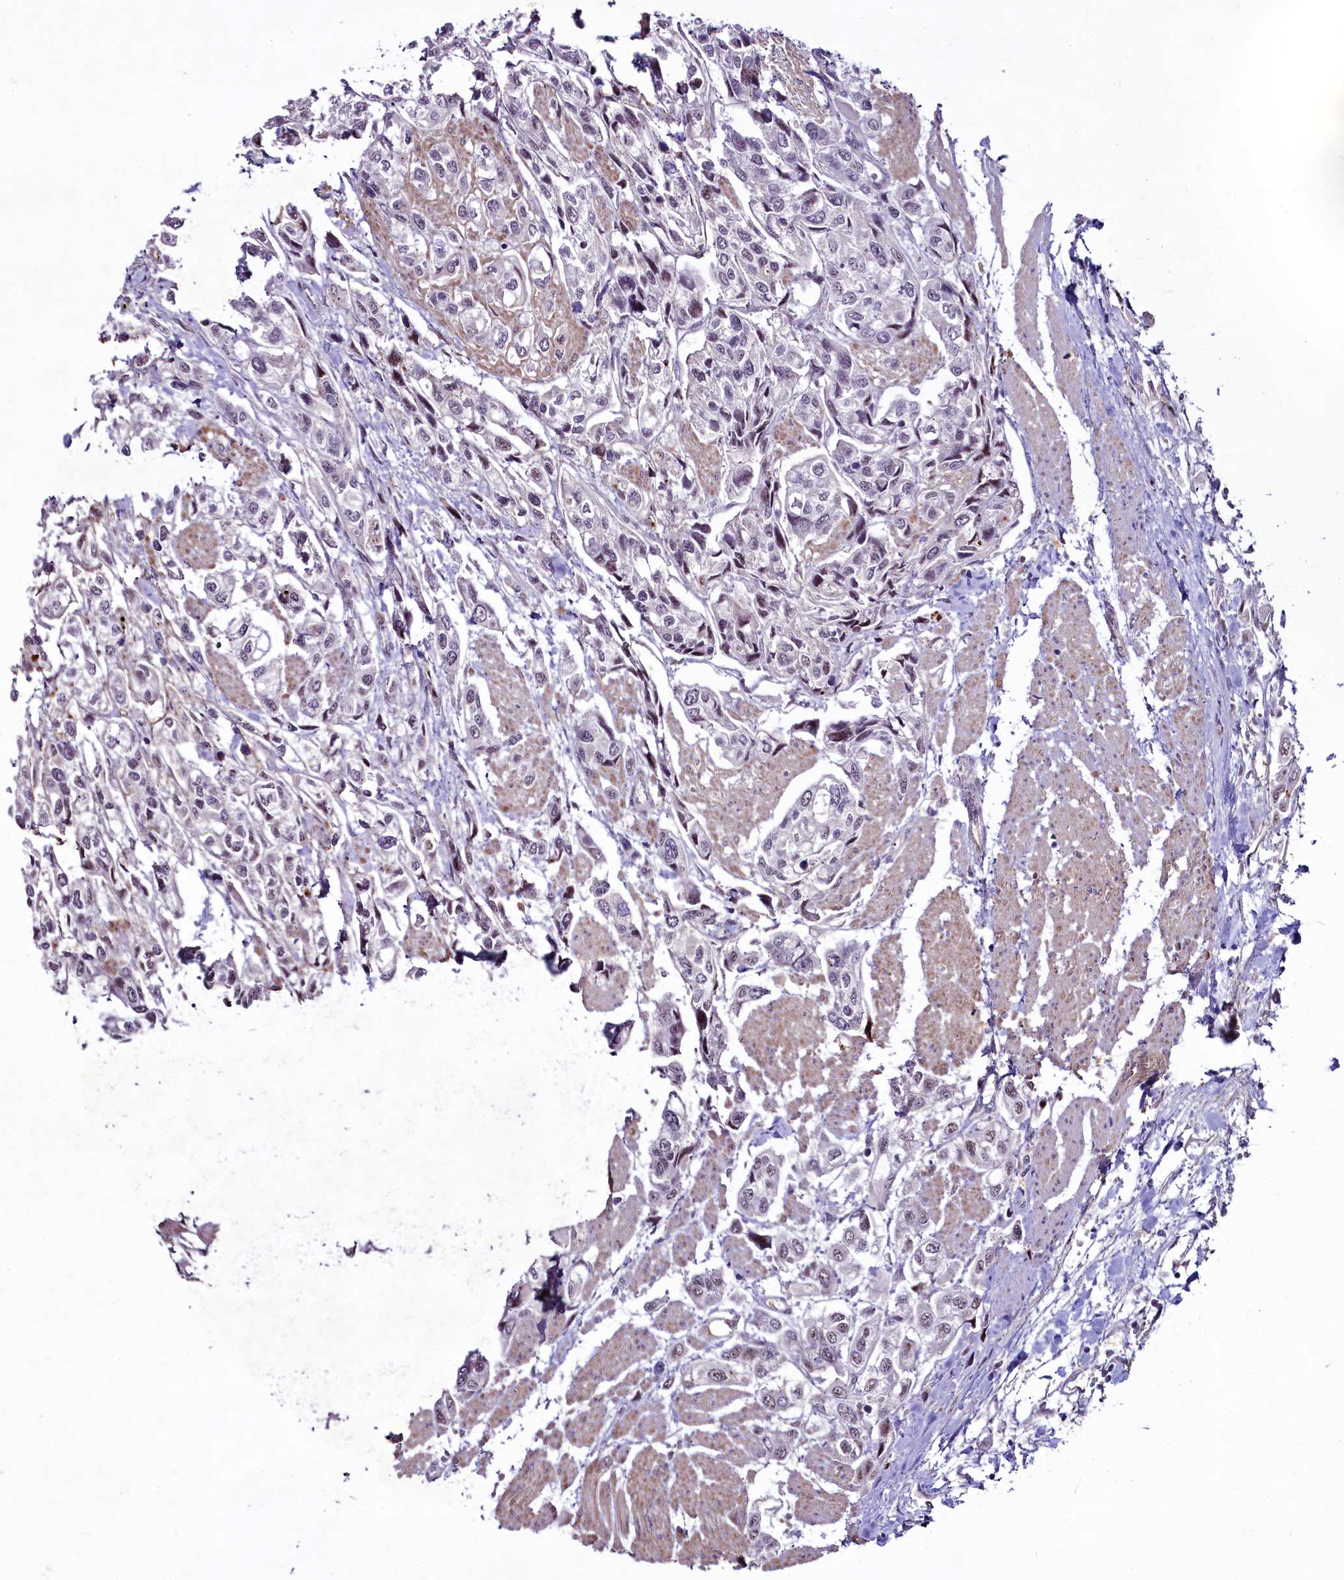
{"staining": {"intensity": "weak", "quantity": "25%-75%", "location": "nuclear"}, "tissue": "urothelial cancer", "cell_type": "Tumor cells", "image_type": "cancer", "snomed": [{"axis": "morphology", "description": "Urothelial carcinoma, High grade"}, {"axis": "topography", "description": "Urinary bladder"}], "caption": "Immunohistochemical staining of high-grade urothelial carcinoma reveals weak nuclear protein expression in about 25%-75% of tumor cells. Using DAB (brown) and hematoxylin (blue) stains, captured at high magnification using brightfield microscopy.", "gene": "SUSD3", "patient": {"sex": "male", "age": 67}}